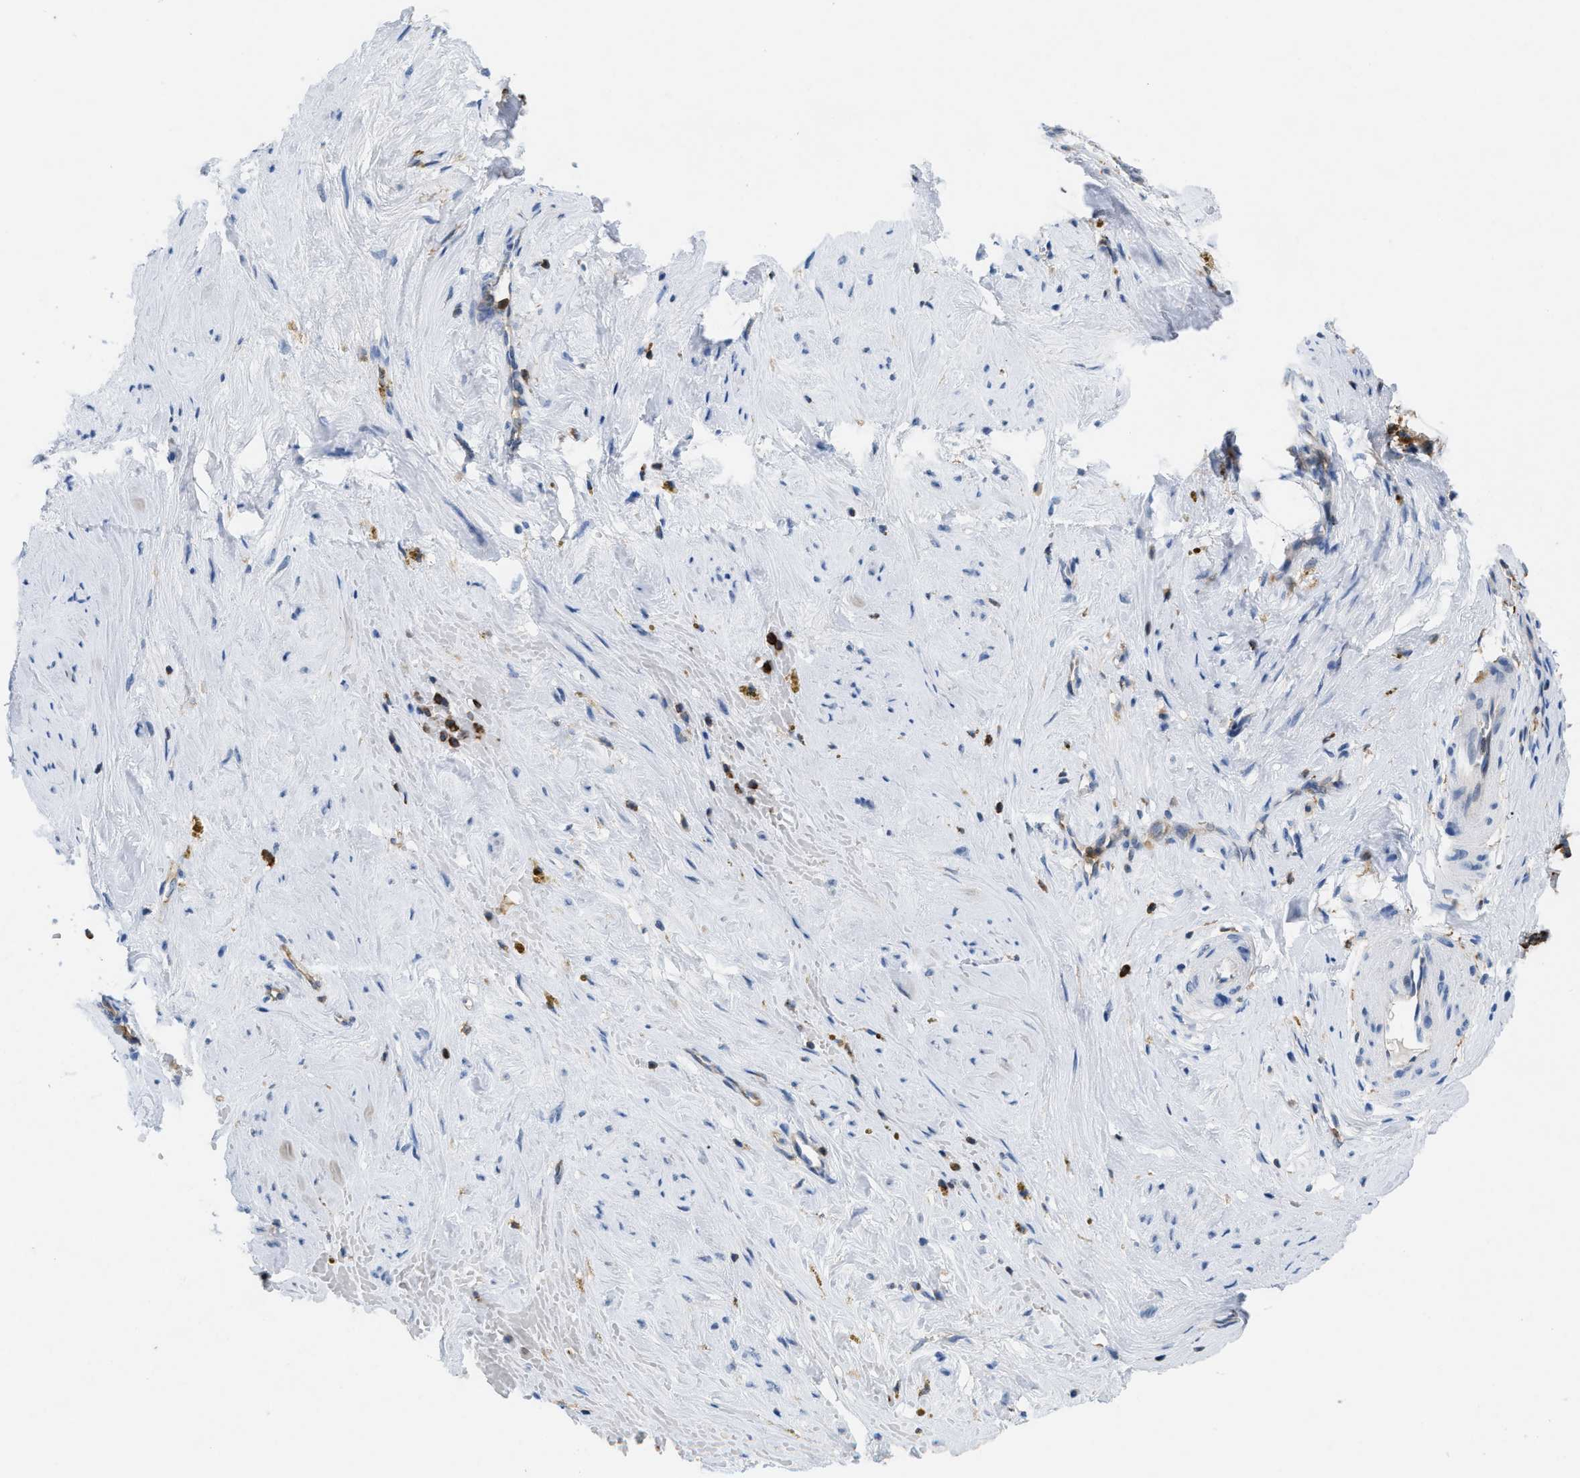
{"staining": {"intensity": "negative", "quantity": "none", "location": "none"}, "tissue": "cervical cancer", "cell_type": "Tumor cells", "image_type": "cancer", "snomed": [{"axis": "morphology", "description": "Squamous cell carcinoma, NOS"}, {"axis": "topography", "description": "Cervix"}], "caption": "The image exhibits no significant expression in tumor cells of squamous cell carcinoma (cervical).", "gene": "INPP5D", "patient": {"sex": "female", "age": 51}}